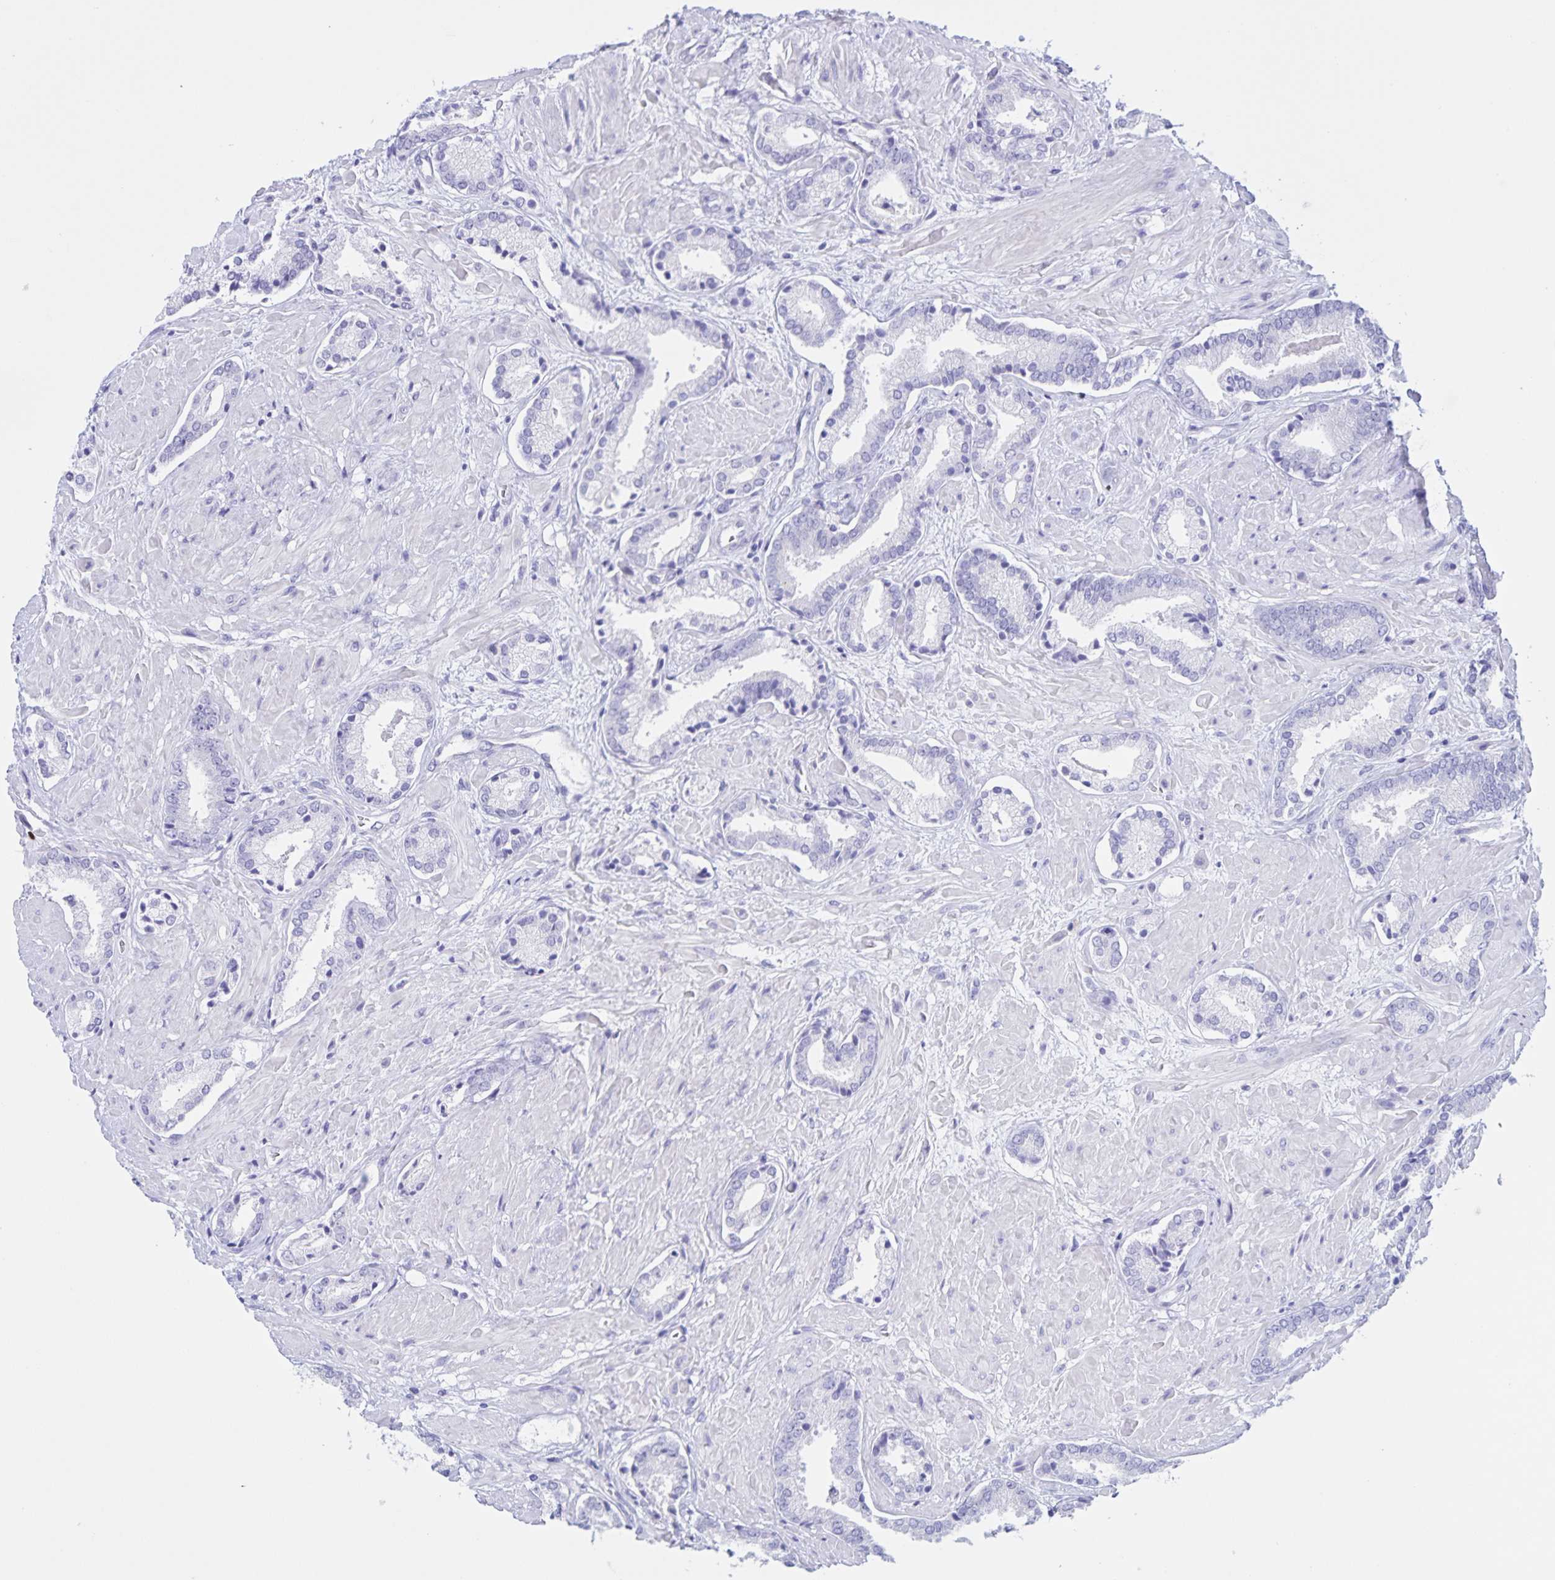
{"staining": {"intensity": "negative", "quantity": "none", "location": "none"}, "tissue": "prostate cancer", "cell_type": "Tumor cells", "image_type": "cancer", "snomed": [{"axis": "morphology", "description": "Adenocarcinoma, High grade"}, {"axis": "topography", "description": "Prostate"}], "caption": "High-grade adenocarcinoma (prostate) was stained to show a protein in brown. There is no significant positivity in tumor cells.", "gene": "TGIF2LX", "patient": {"sex": "male", "age": 56}}